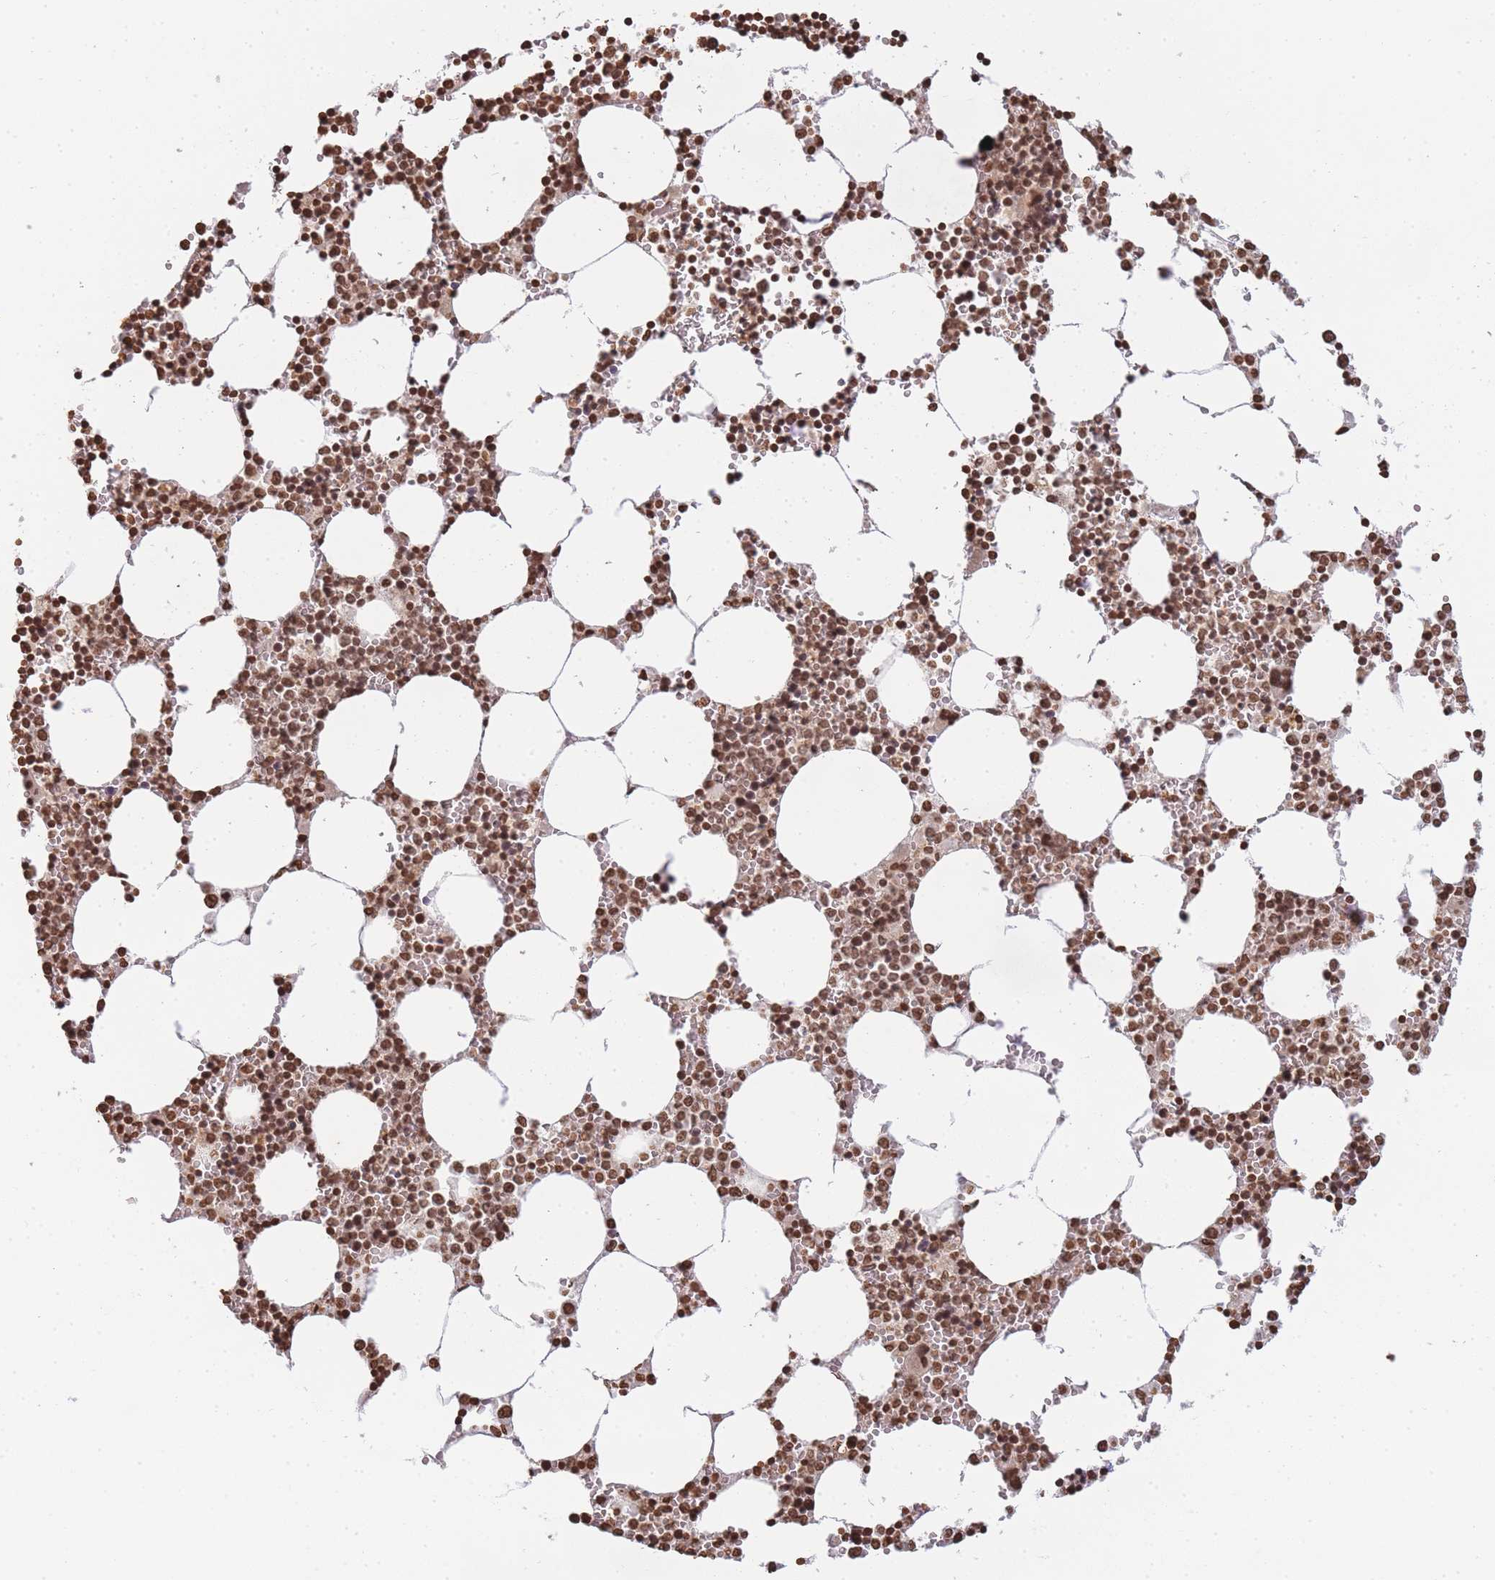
{"staining": {"intensity": "strong", "quantity": ">75%", "location": "nuclear"}, "tissue": "bone marrow", "cell_type": "Hematopoietic cells", "image_type": "normal", "snomed": [{"axis": "morphology", "description": "Normal tissue, NOS"}, {"axis": "topography", "description": "Bone marrow"}], "caption": "A photomicrograph of human bone marrow stained for a protein shows strong nuclear brown staining in hematopoietic cells. The staining was performed using DAB (3,3'-diaminobenzidine), with brown indicating positive protein expression. Nuclei are stained blue with hematoxylin.", "gene": "WWTR1", "patient": {"sex": "female", "age": 64}}